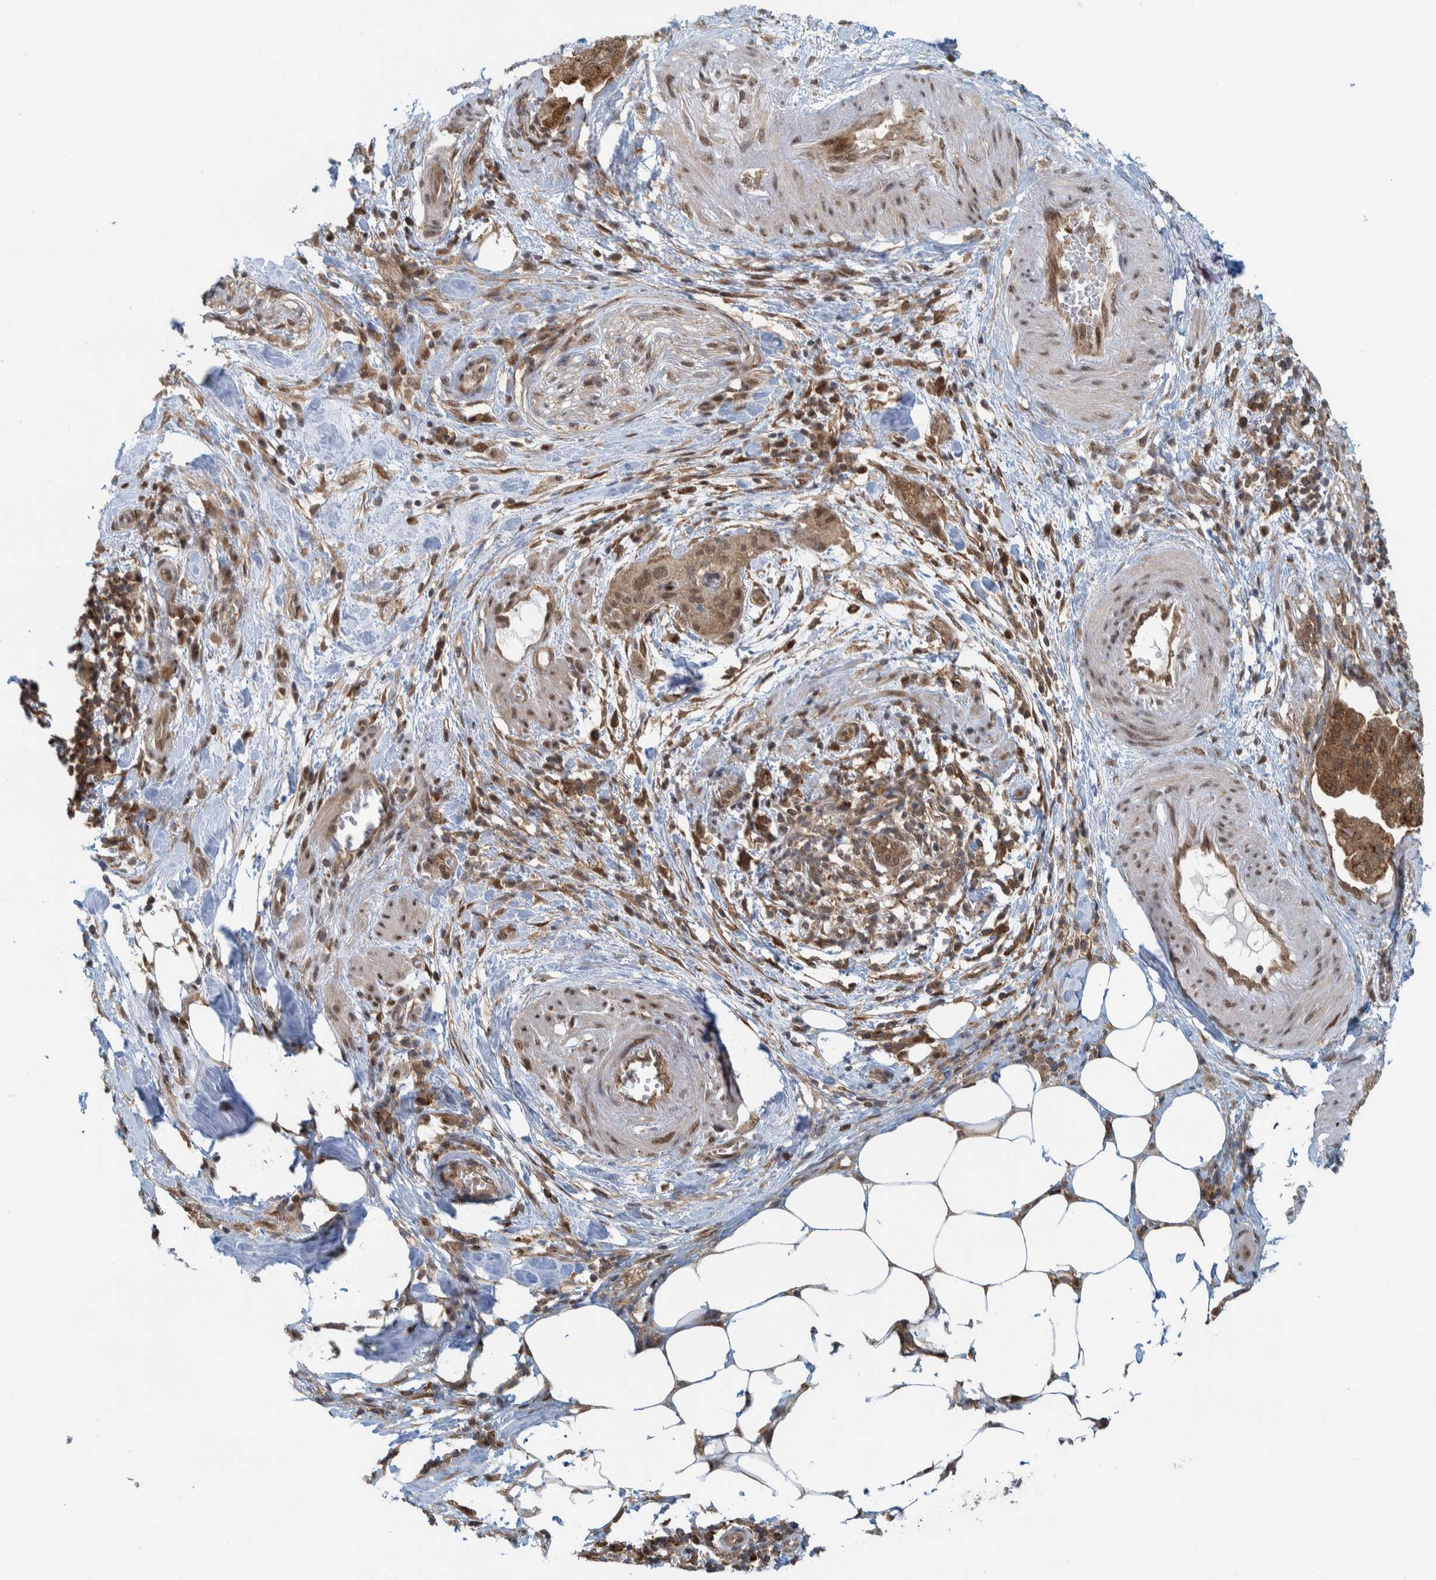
{"staining": {"intensity": "moderate", "quantity": ">75%", "location": "cytoplasmic/membranous,nuclear"}, "tissue": "pancreatic cancer", "cell_type": "Tumor cells", "image_type": "cancer", "snomed": [{"axis": "morphology", "description": "Adenocarcinoma, NOS"}, {"axis": "topography", "description": "Pancreas"}], "caption": "Immunohistochemical staining of pancreatic cancer exhibits medium levels of moderate cytoplasmic/membranous and nuclear protein staining in approximately >75% of tumor cells.", "gene": "COPS3", "patient": {"sex": "female", "age": 78}}